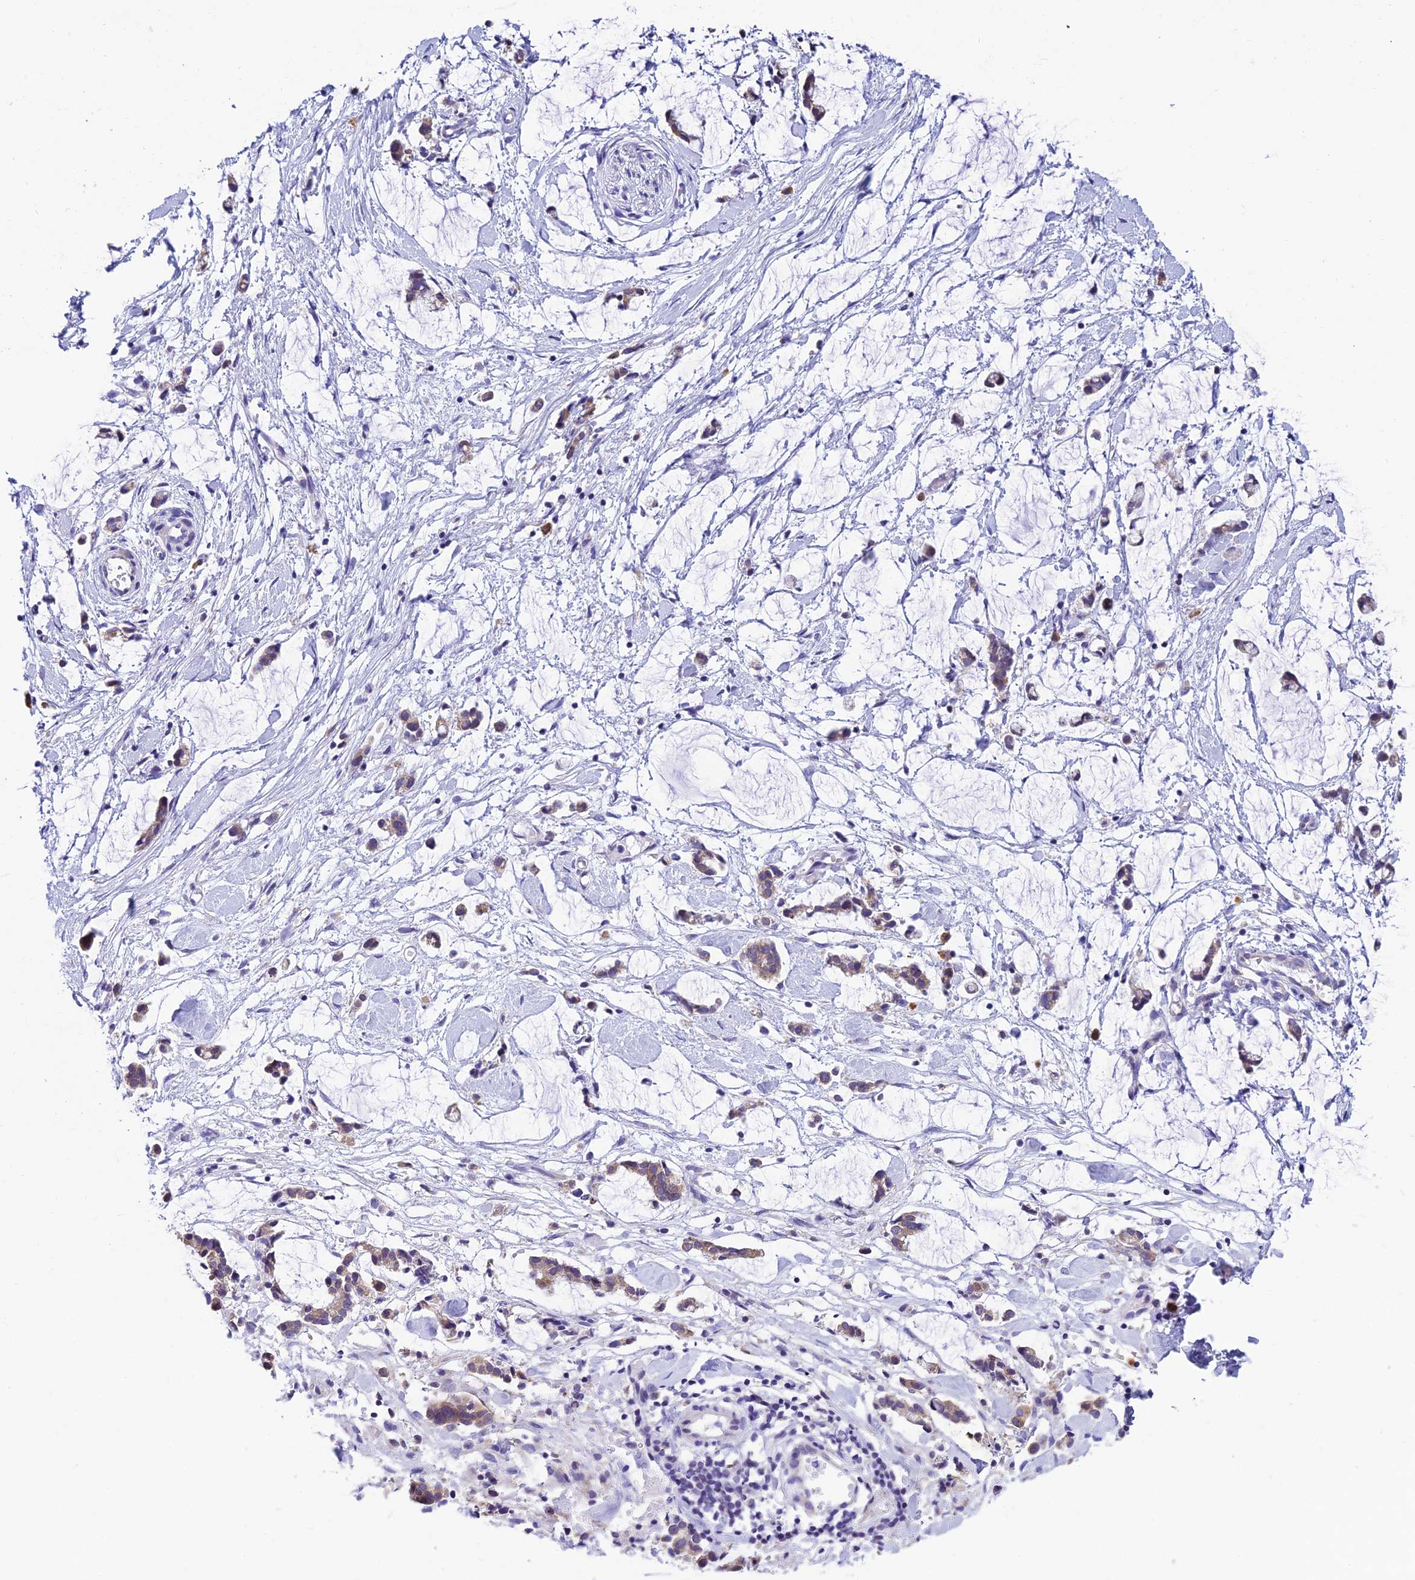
{"staining": {"intensity": "negative", "quantity": "none", "location": "none"}, "tissue": "adipose tissue", "cell_type": "Adipocytes", "image_type": "normal", "snomed": [{"axis": "morphology", "description": "Normal tissue, NOS"}, {"axis": "morphology", "description": "Adenocarcinoma, NOS"}, {"axis": "topography", "description": "Smooth muscle"}, {"axis": "topography", "description": "Colon"}], "caption": "Image shows no protein staining in adipocytes of unremarkable adipose tissue.", "gene": "REEP4", "patient": {"sex": "male", "age": 14}}